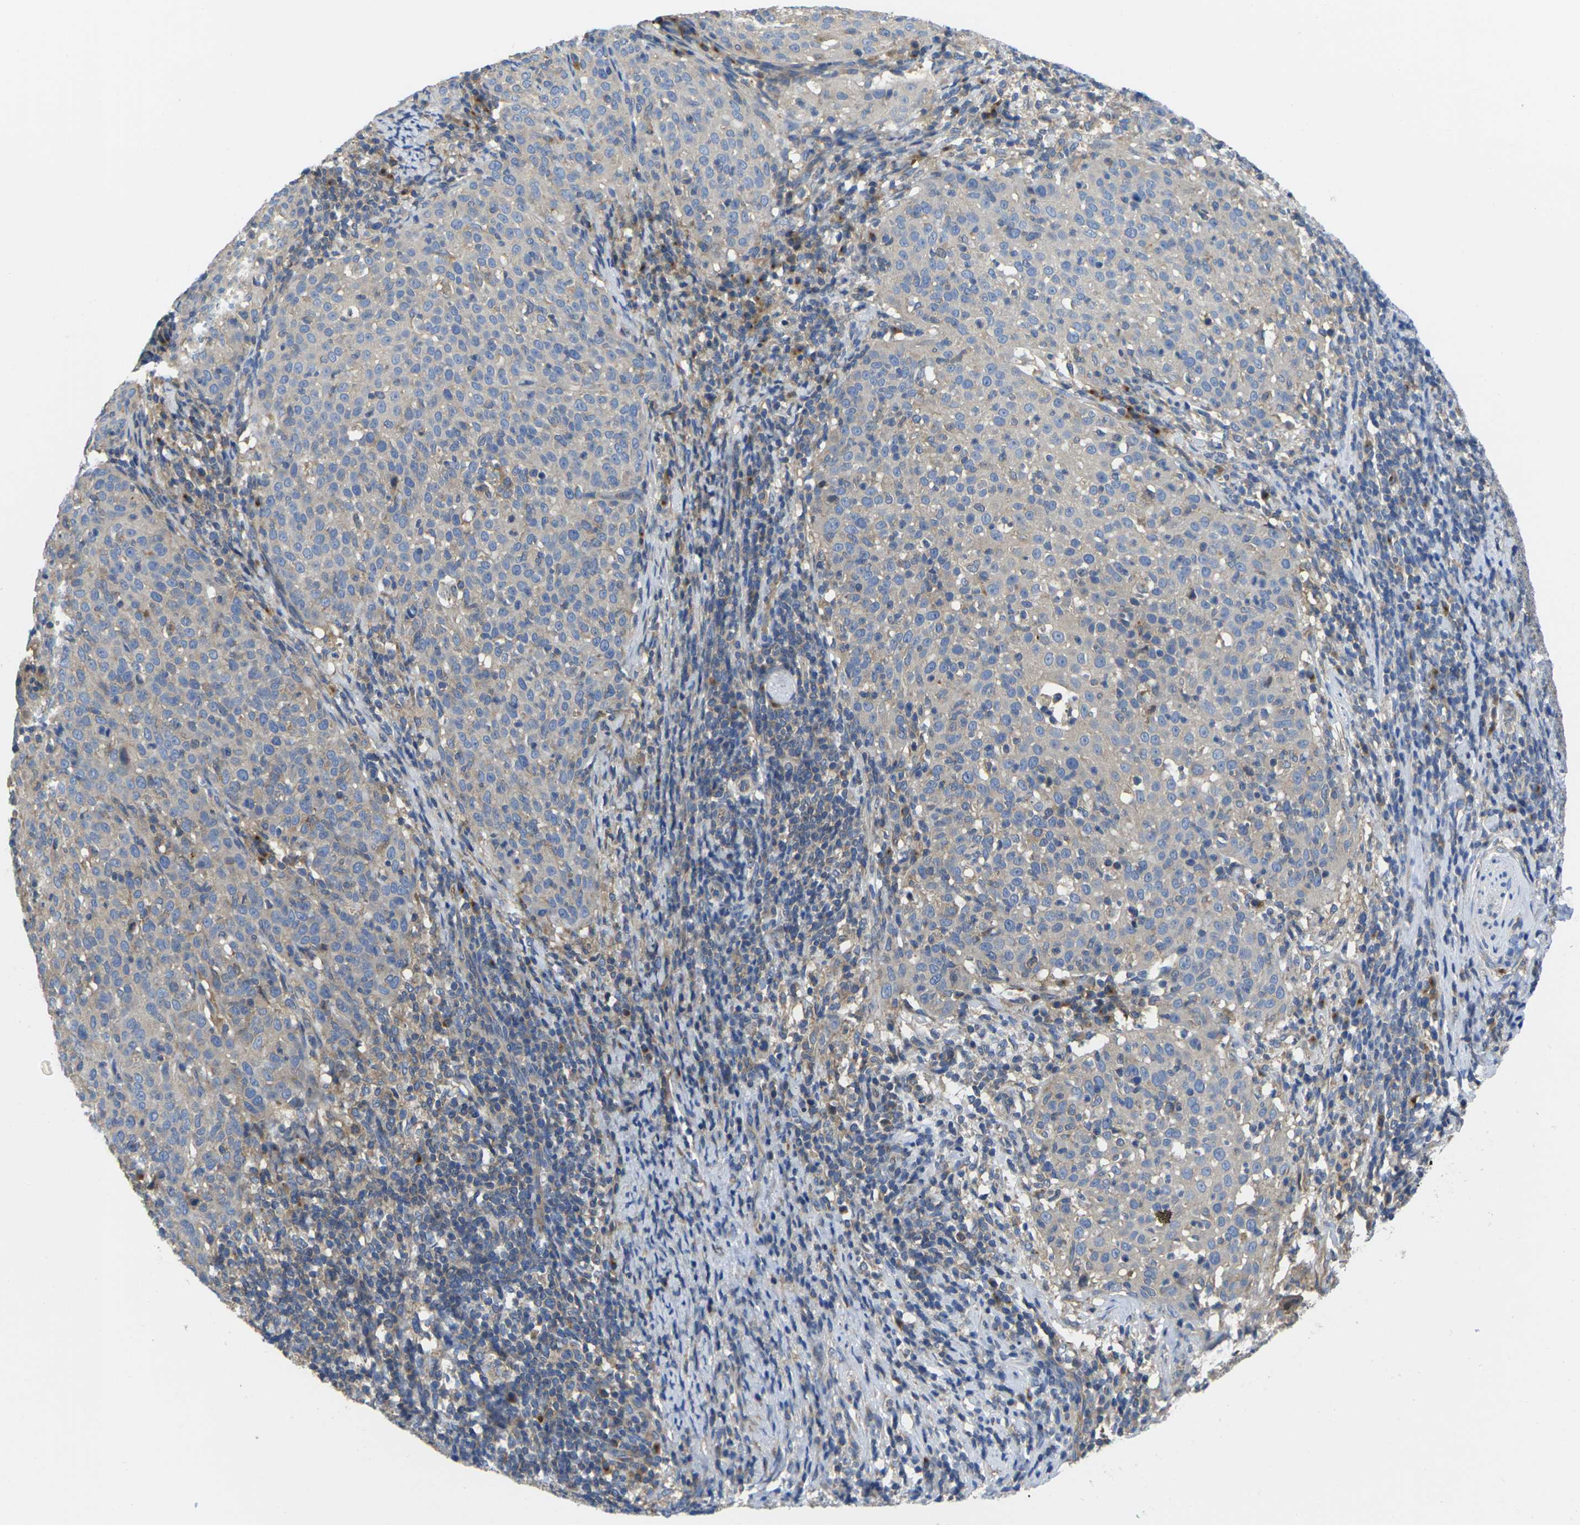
{"staining": {"intensity": "weak", "quantity": ">75%", "location": "cytoplasmic/membranous"}, "tissue": "cervical cancer", "cell_type": "Tumor cells", "image_type": "cancer", "snomed": [{"axis": "morphology", "description": "Squamous cell carcinoma, NOS"}, {"axis": "topography", "description": "Cervix"}], "caption": "Cervical cancer (squamous cell carcinoma) was stained to show a protein in brown. There is low levels of weak cytoplasmic/membranous expression in approximately >75% of tumor cells. Nuclei are stained in blue.", "gene": "TMCC2", "patient": {"sex": "female", "age": 51}}